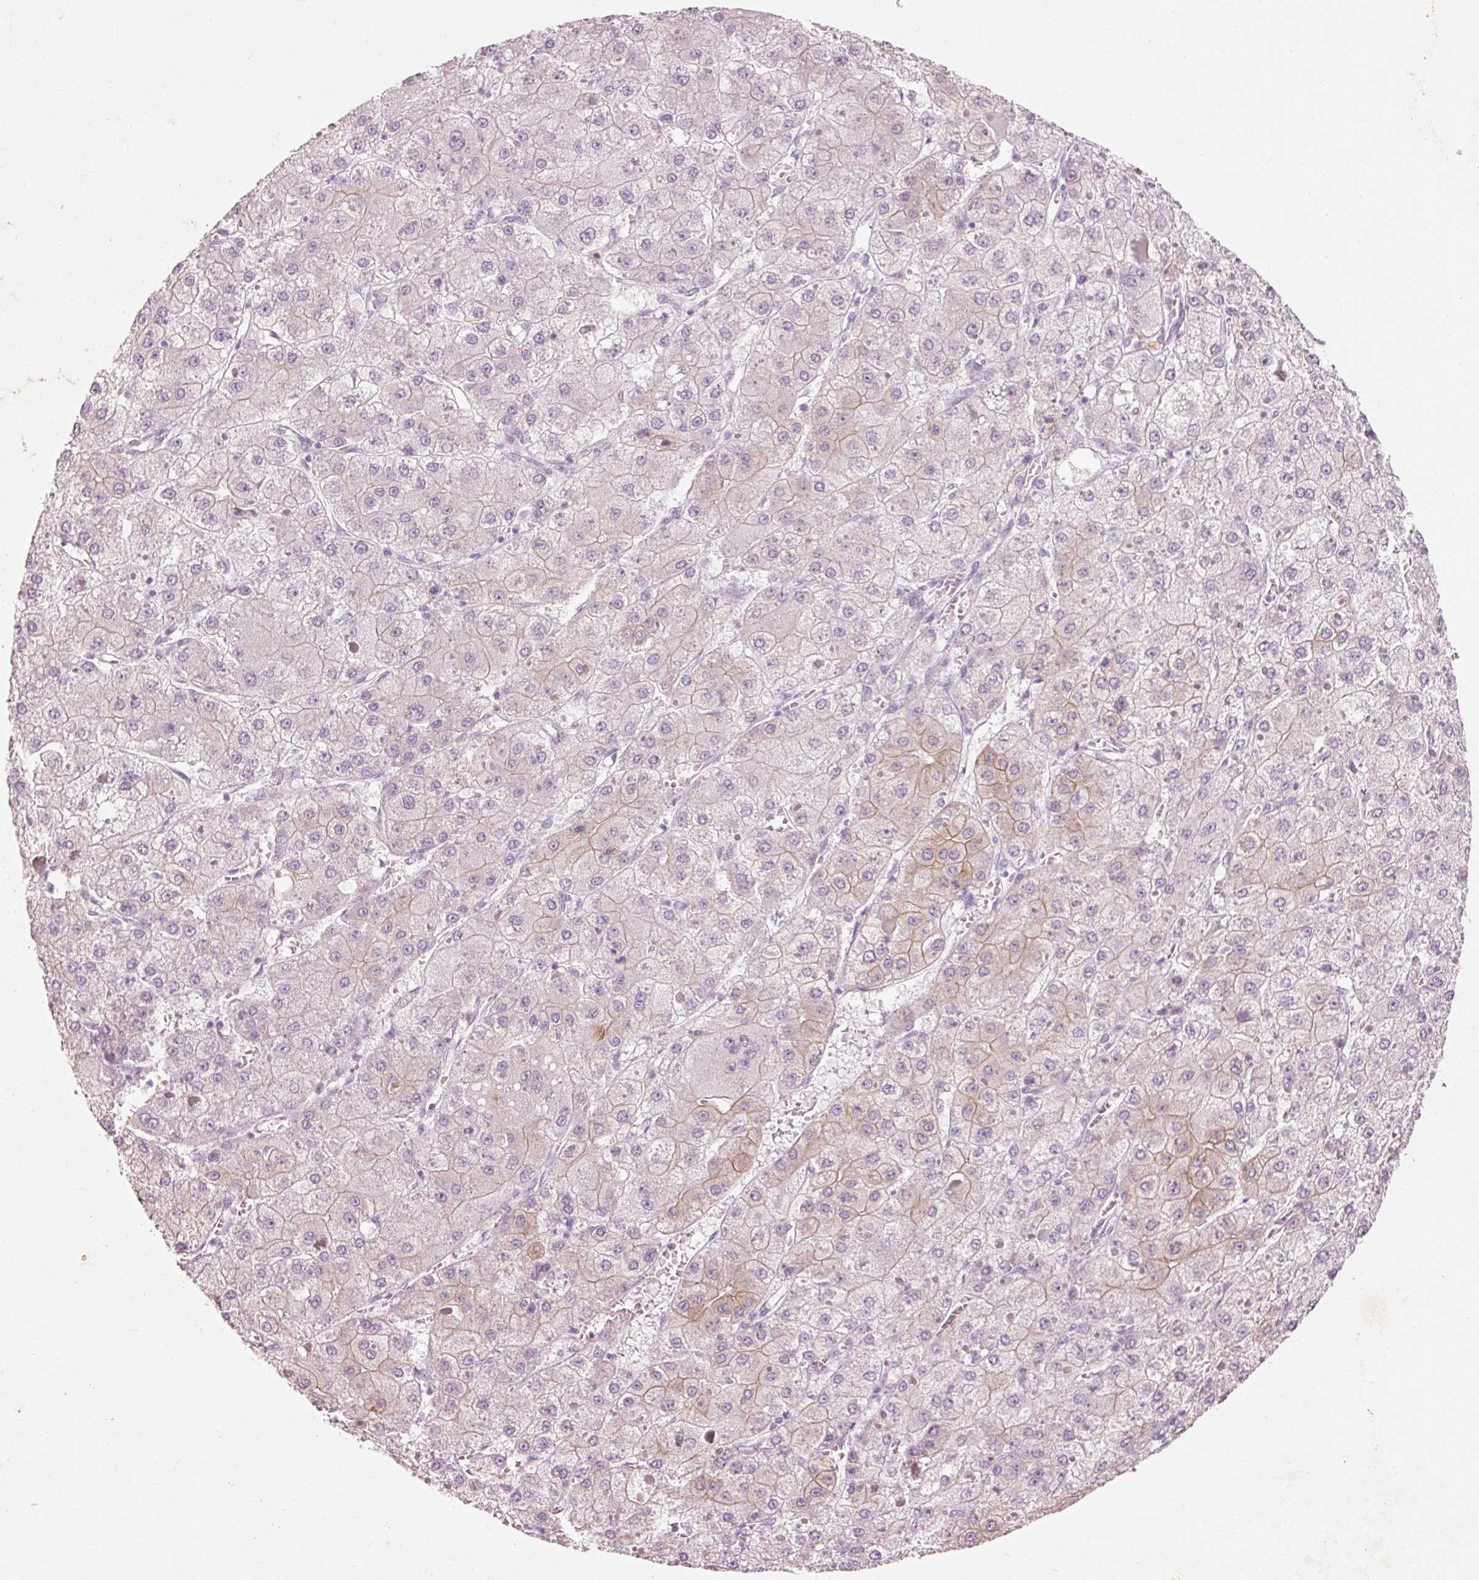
{"staining": {"intensity": "weak", "quantity": "<25%", "location": "cytoplasmic/membranous"}, "tissue": "liver cancer", "cell_type": "Tumor cells", "image_type": "cancer", "snomed": [{"axis": "morphology", "description": "Carcinoma, Hepatocellular, NOS"}, {"axis": "topography", "description": "Liver"}], "caption": "Tumor cells show no significant protein expression in liver hepatocellular carcinoma.", "gene": "TRIM73", "patient": {"sex": "female", "age": 73}}